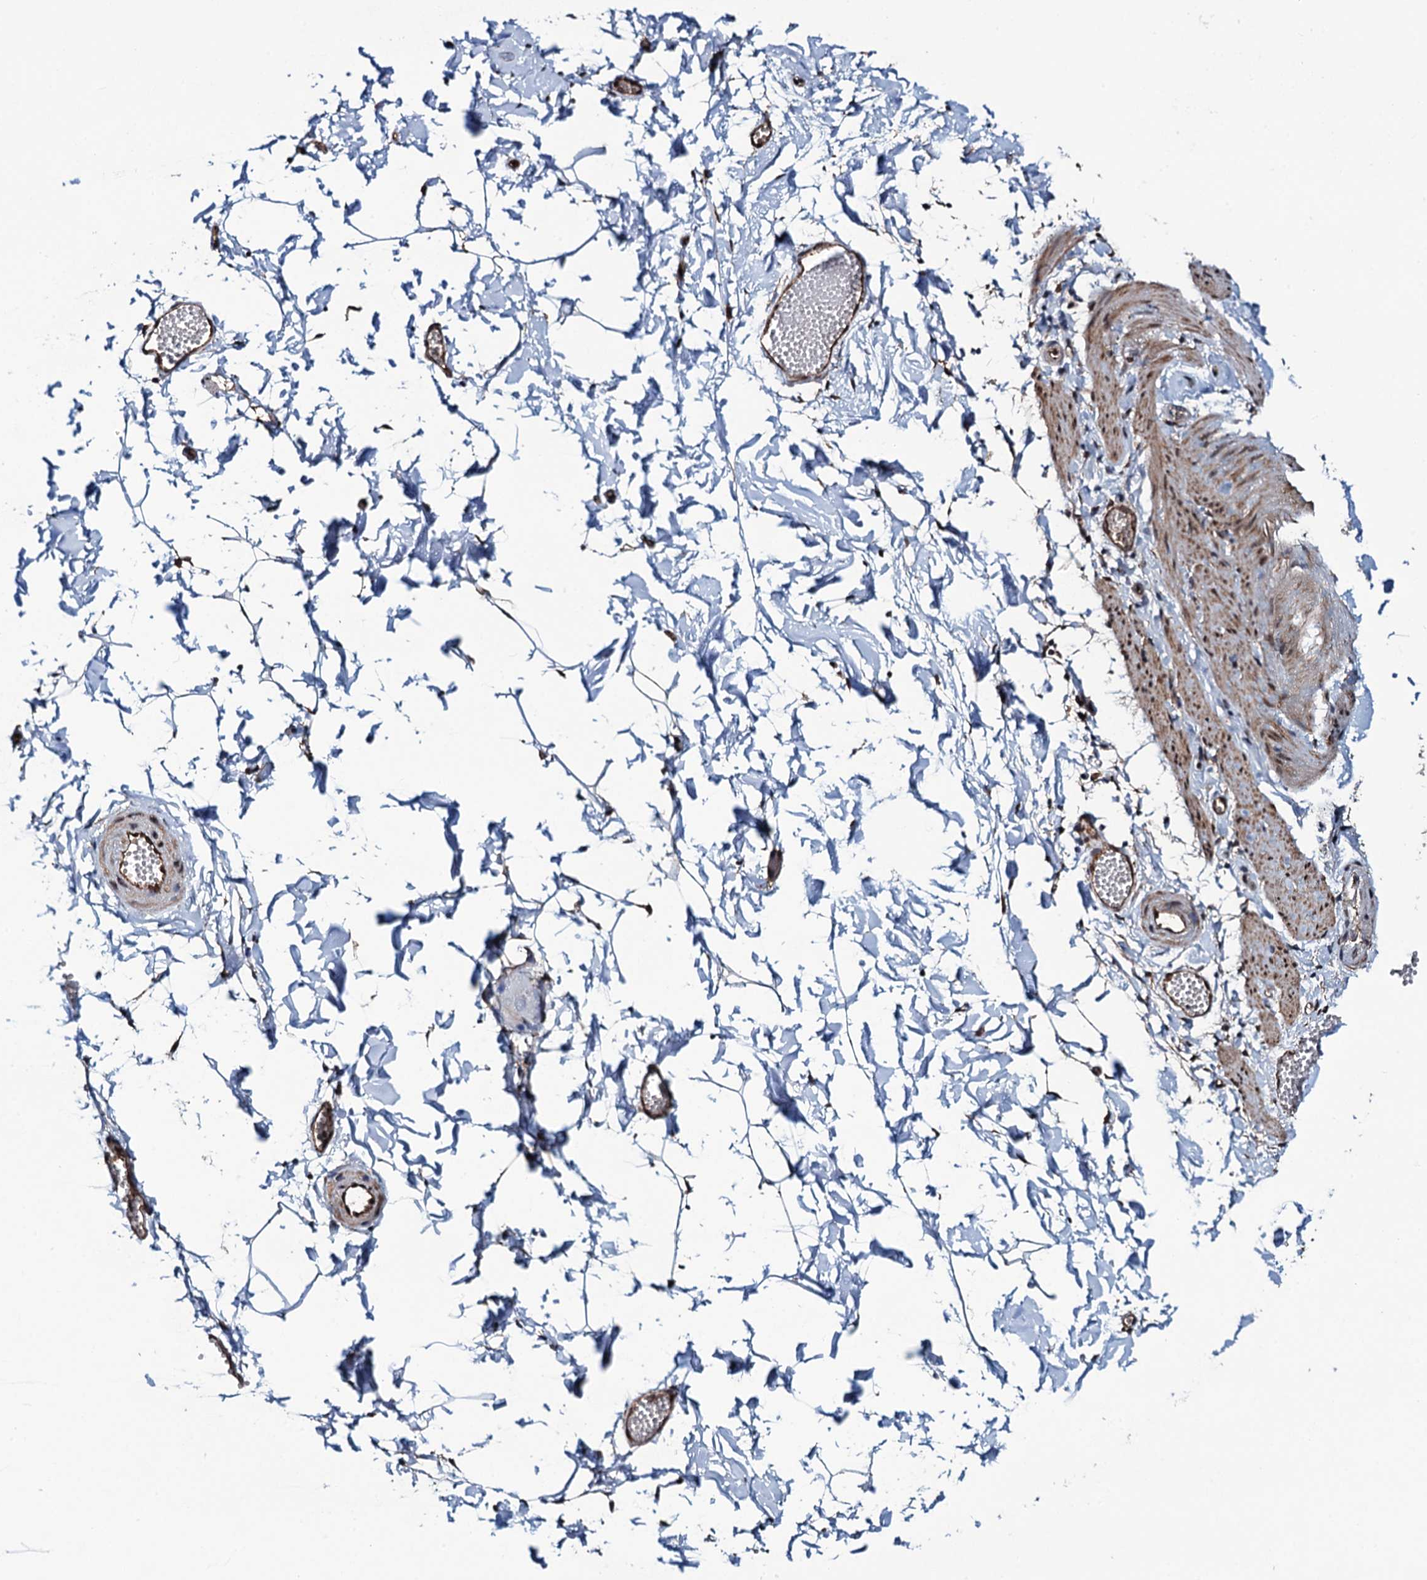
{"staining": {"intensity": "moderate", "quantity": "25%-75%", "location": "cytoplasmic/membranous,nuclear"}, "tissue": "adipose tissue", "cell_type": "Adipocytes", "image_type": "normal", "snomed": [{"axis": "morphology", "description": "Normal tissue, NOS"}, {"axis": "topography", "description": "Gallbladder"}, {"axis": "topography", "description": "Peripheral nerve tissue"}], "caption": "Immunohistochemical staining of unremarkable human adipose tissue shows 25%-75% levels of moderate cytoplasmic/membranous,nuclear protein positivity in approximately 25%-75% of adipocytes.", "gene": "EVX2", "patient": {"sex": "male", "age": 38}}